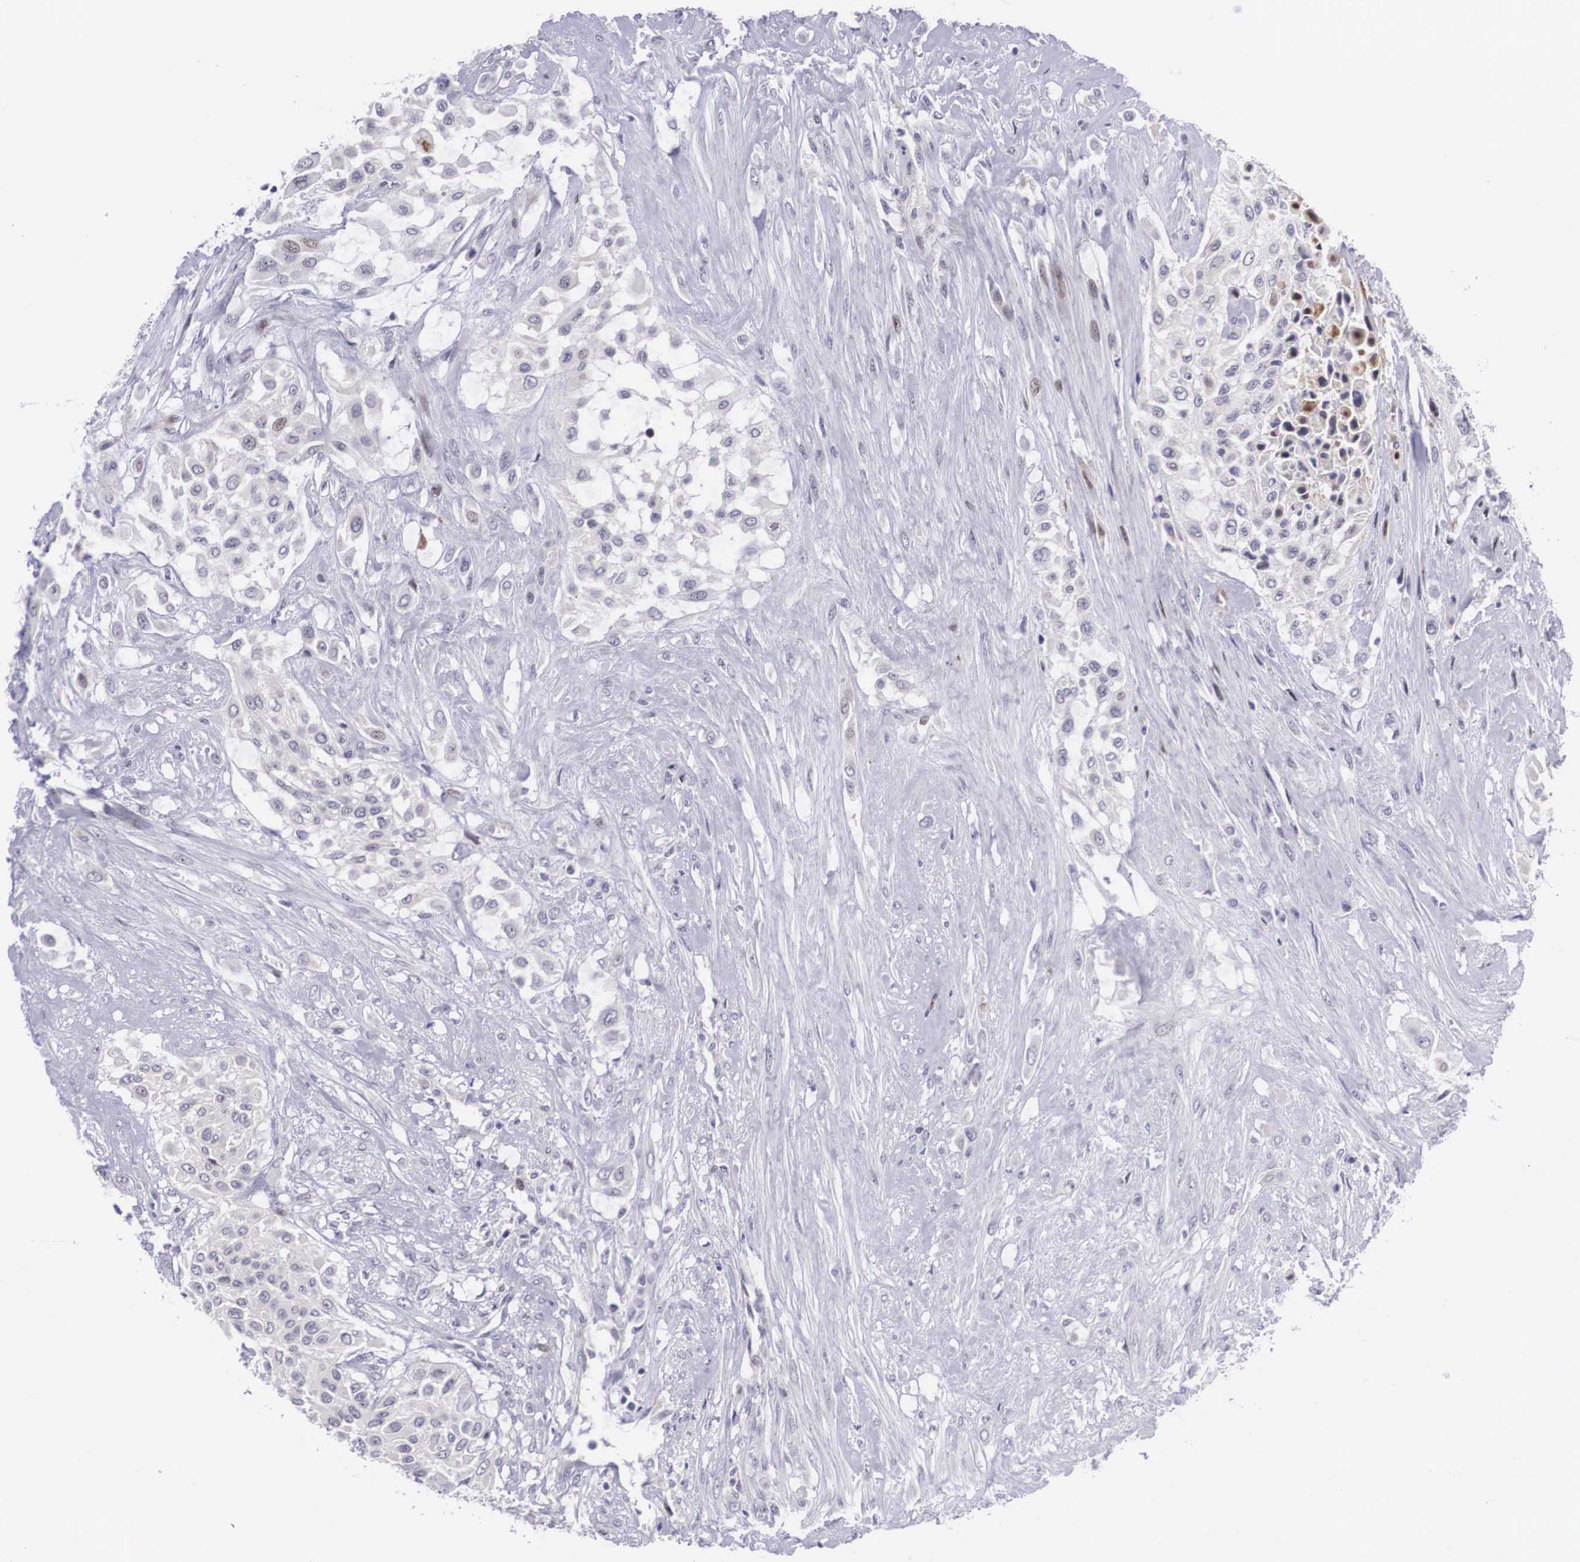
{"staining": {"intensity": "weak", "quantity": "<25%", "location": "nuclear"}, "tissue": "urothelial cancer", "cell_type": "Tumor cells", "image_type": "cancer", "snomed": [{"axis": "morphology", "description": "Urothelial carcinoma, High grade"}, {"axis": "topography", "description": "Urinary bladder"}], "caption": "Micrograph shows no significant protein expression in tumor cells of urothelial cancer. Brightfield microscopy of immunohistochemistry stained with DAB (brown) and hematoxylin (blue), captured at high magnification.", "gene": "EMID1", "patient": {"sex": "male", "age": 57}}